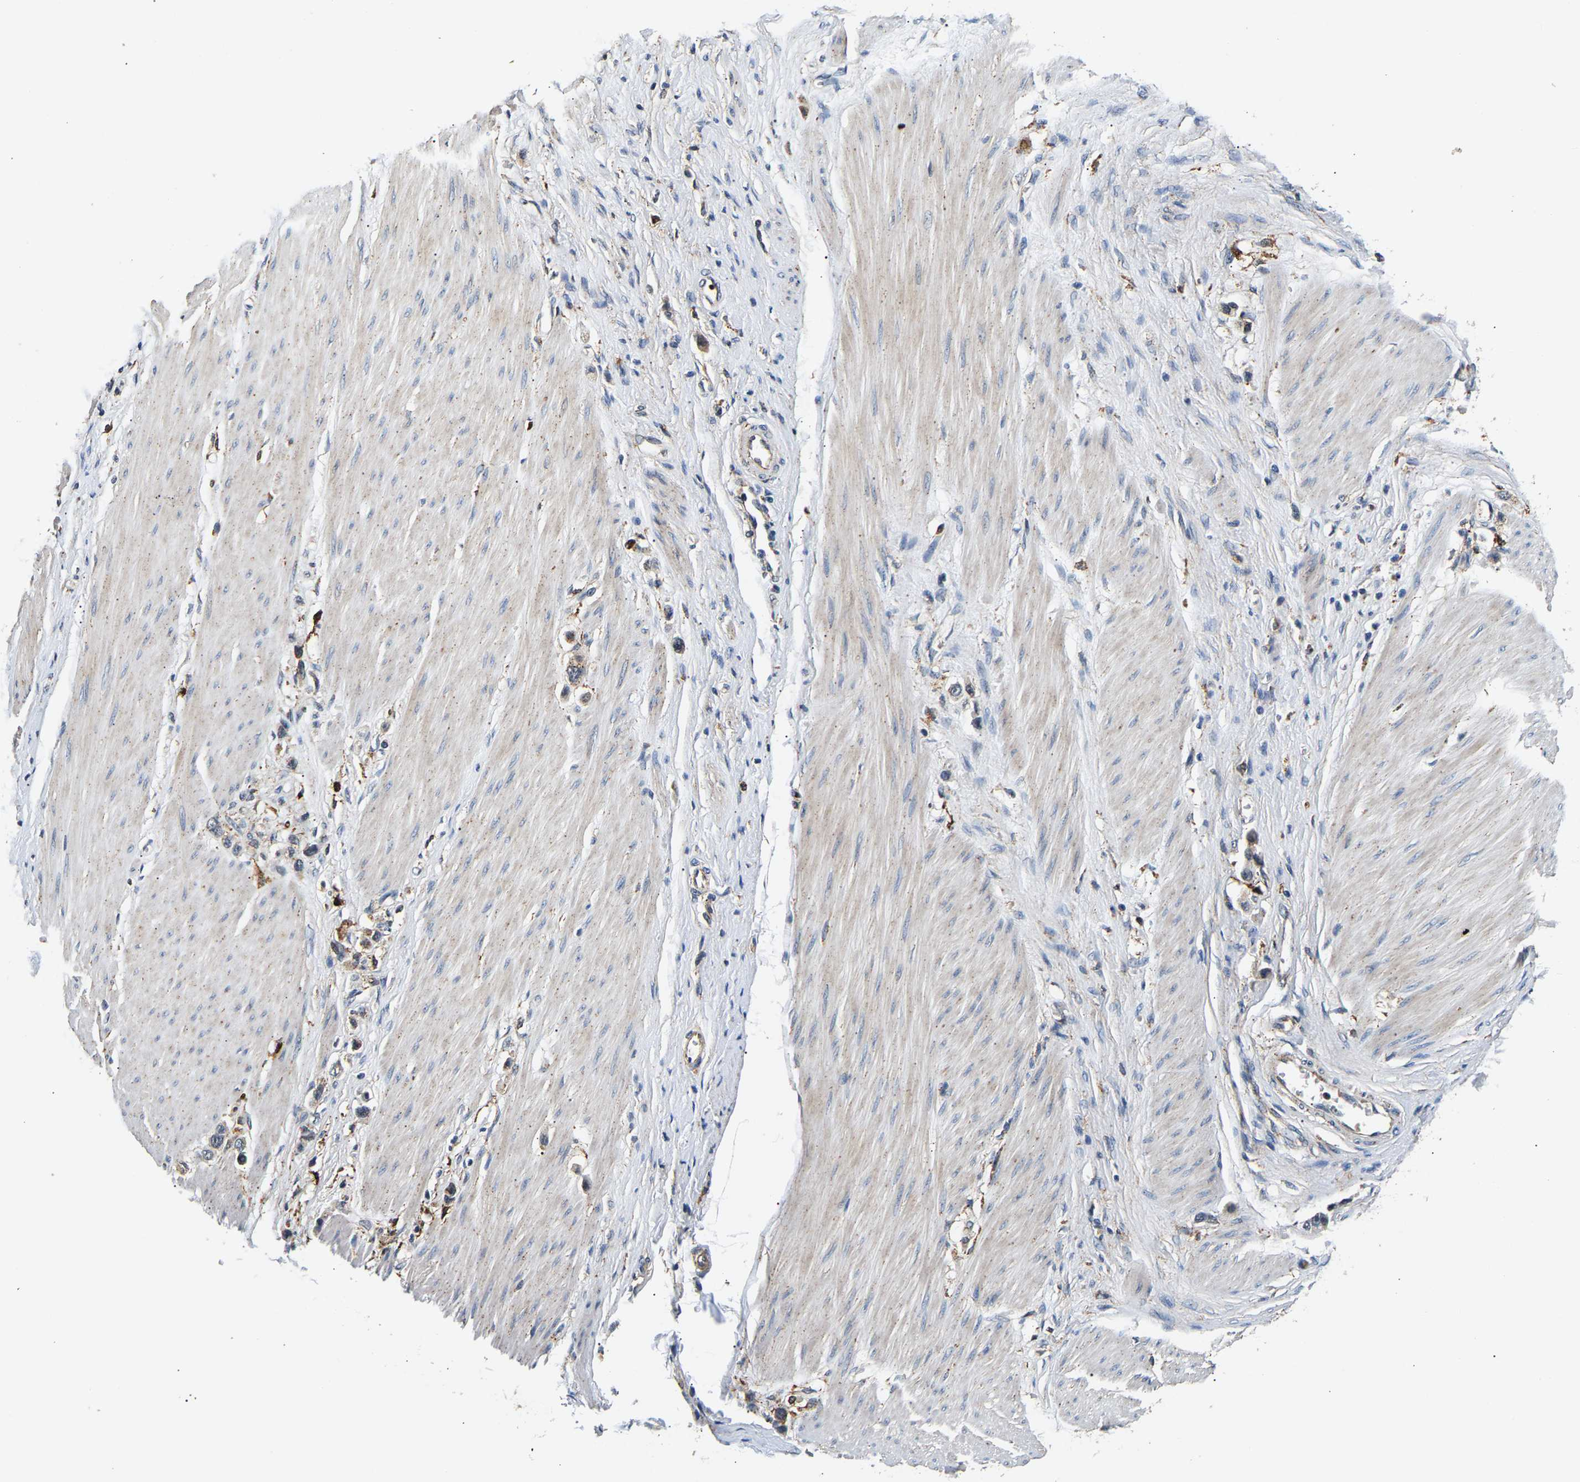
{"staining": {"intensity": "weak", "quantity": "25%-75%", "location": "cytoplasmic/membranous"}, "tissue": "stomach cancer", "cell_type": "Tumor cells", "image_type": "cancer", "snomed": [{"axis": "morphology", "description": "Adenocarcinoma, NOS"}, {"axis": "topography", "description": "Stomach"}], "caption": "Stomach cancer (adenocarcinoma) stained with a protein marker exhibits weak staining in tumor cells.", "gene": "SMU1", "patient": {"sex": "female", "age": 65}}